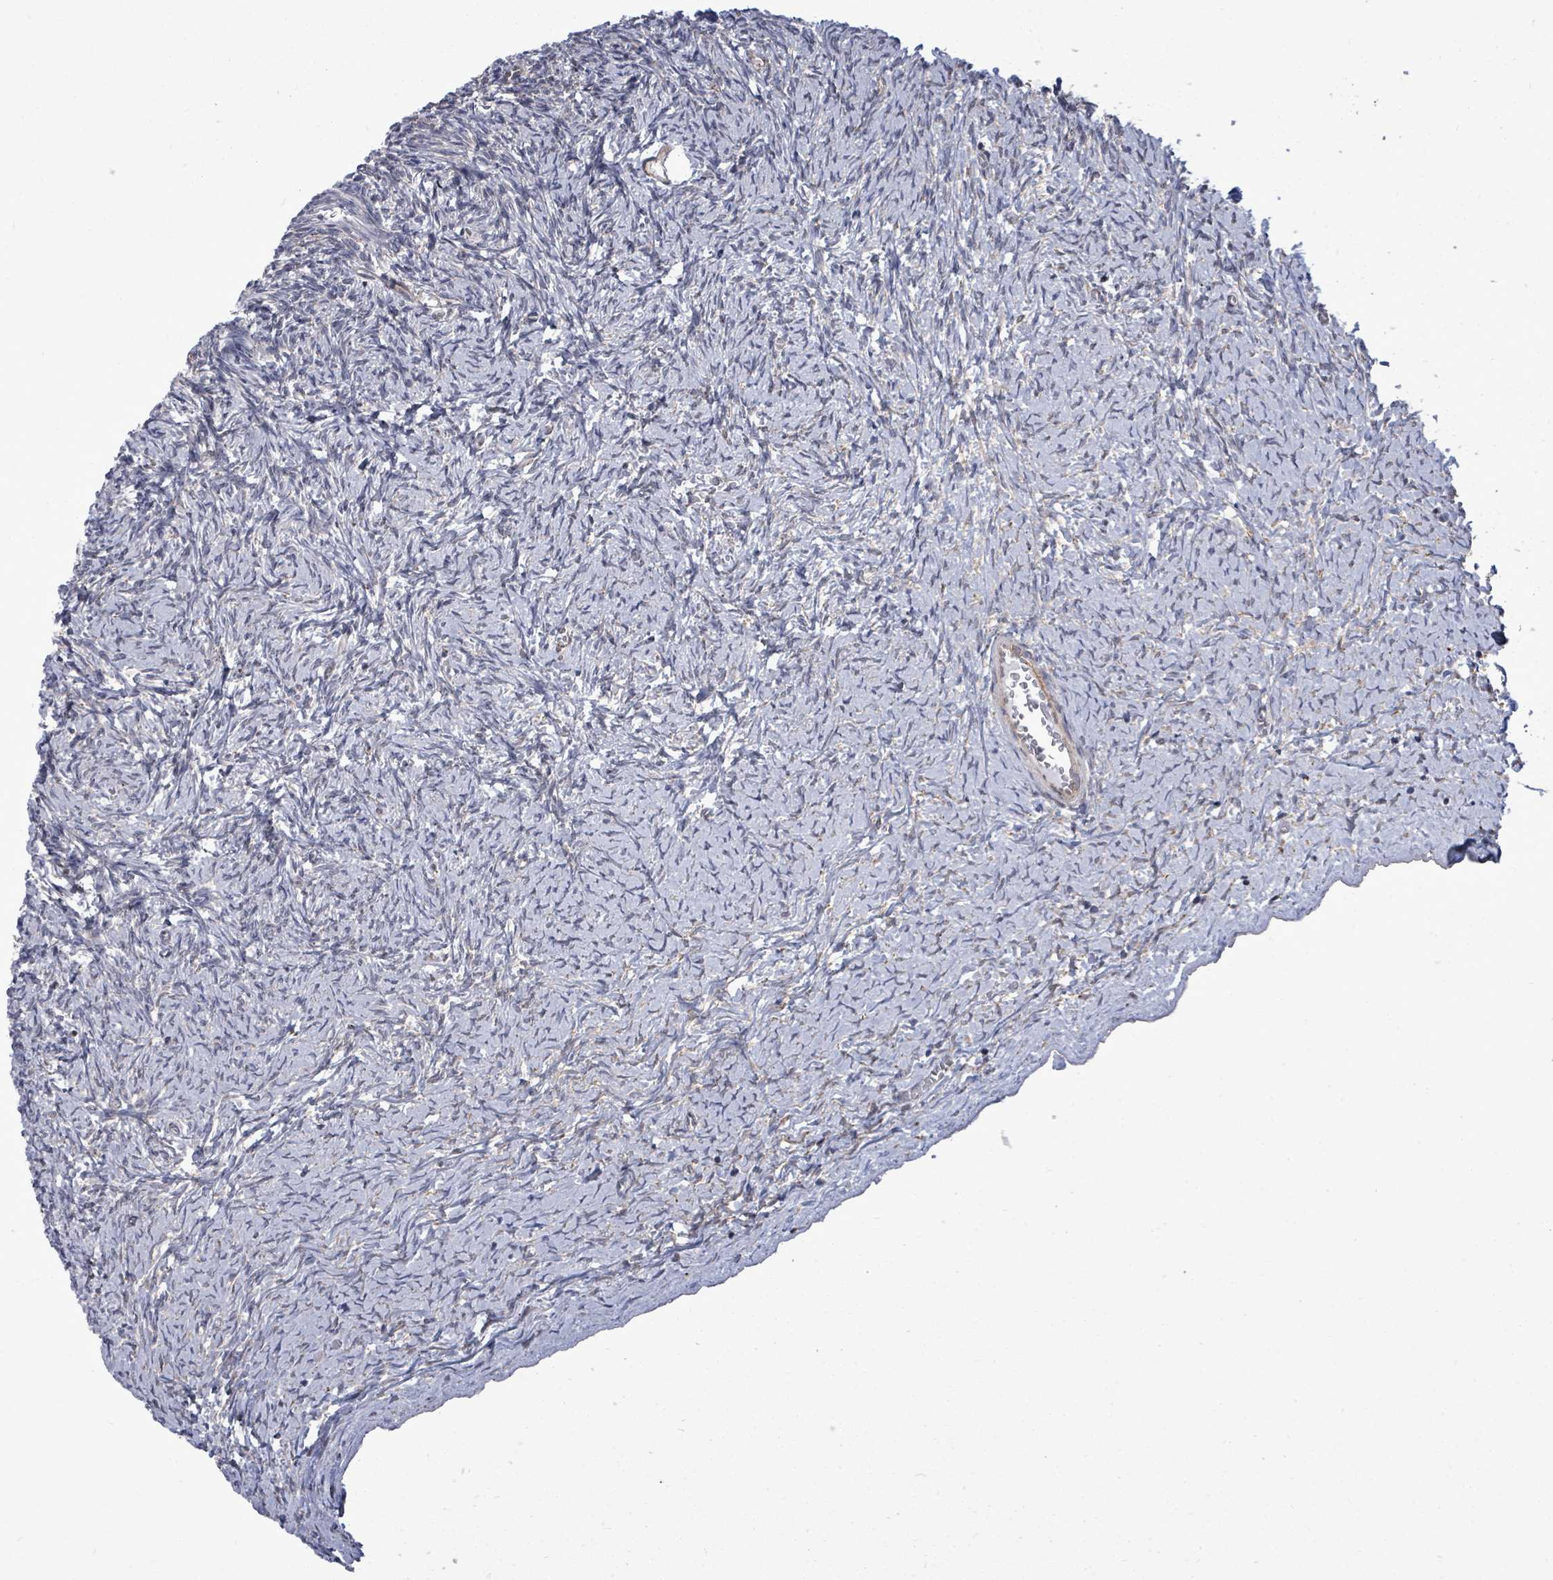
{"staining": {"intensity": "negative", "quantity": "none", "location": "none"}, "tissue": "ovary", "cell_type": "Ovarian stroma cells", "image_type": "normal", "snomed": [{"axis": "morphology", "description": "Normal tissue, NOS"}, {"axis": "topography", "description": "Ovary"}], "caption": "The immunohistochemistry (IHC) micrograph has no significant positivity in ovarian stroma cells of ovary. (DAB immunohistochemistry (IHC) visualized using brightfield microscopy, high magnification).", "gene": "PAPSS1", "patient": {"sex": "female", "age": 39}}